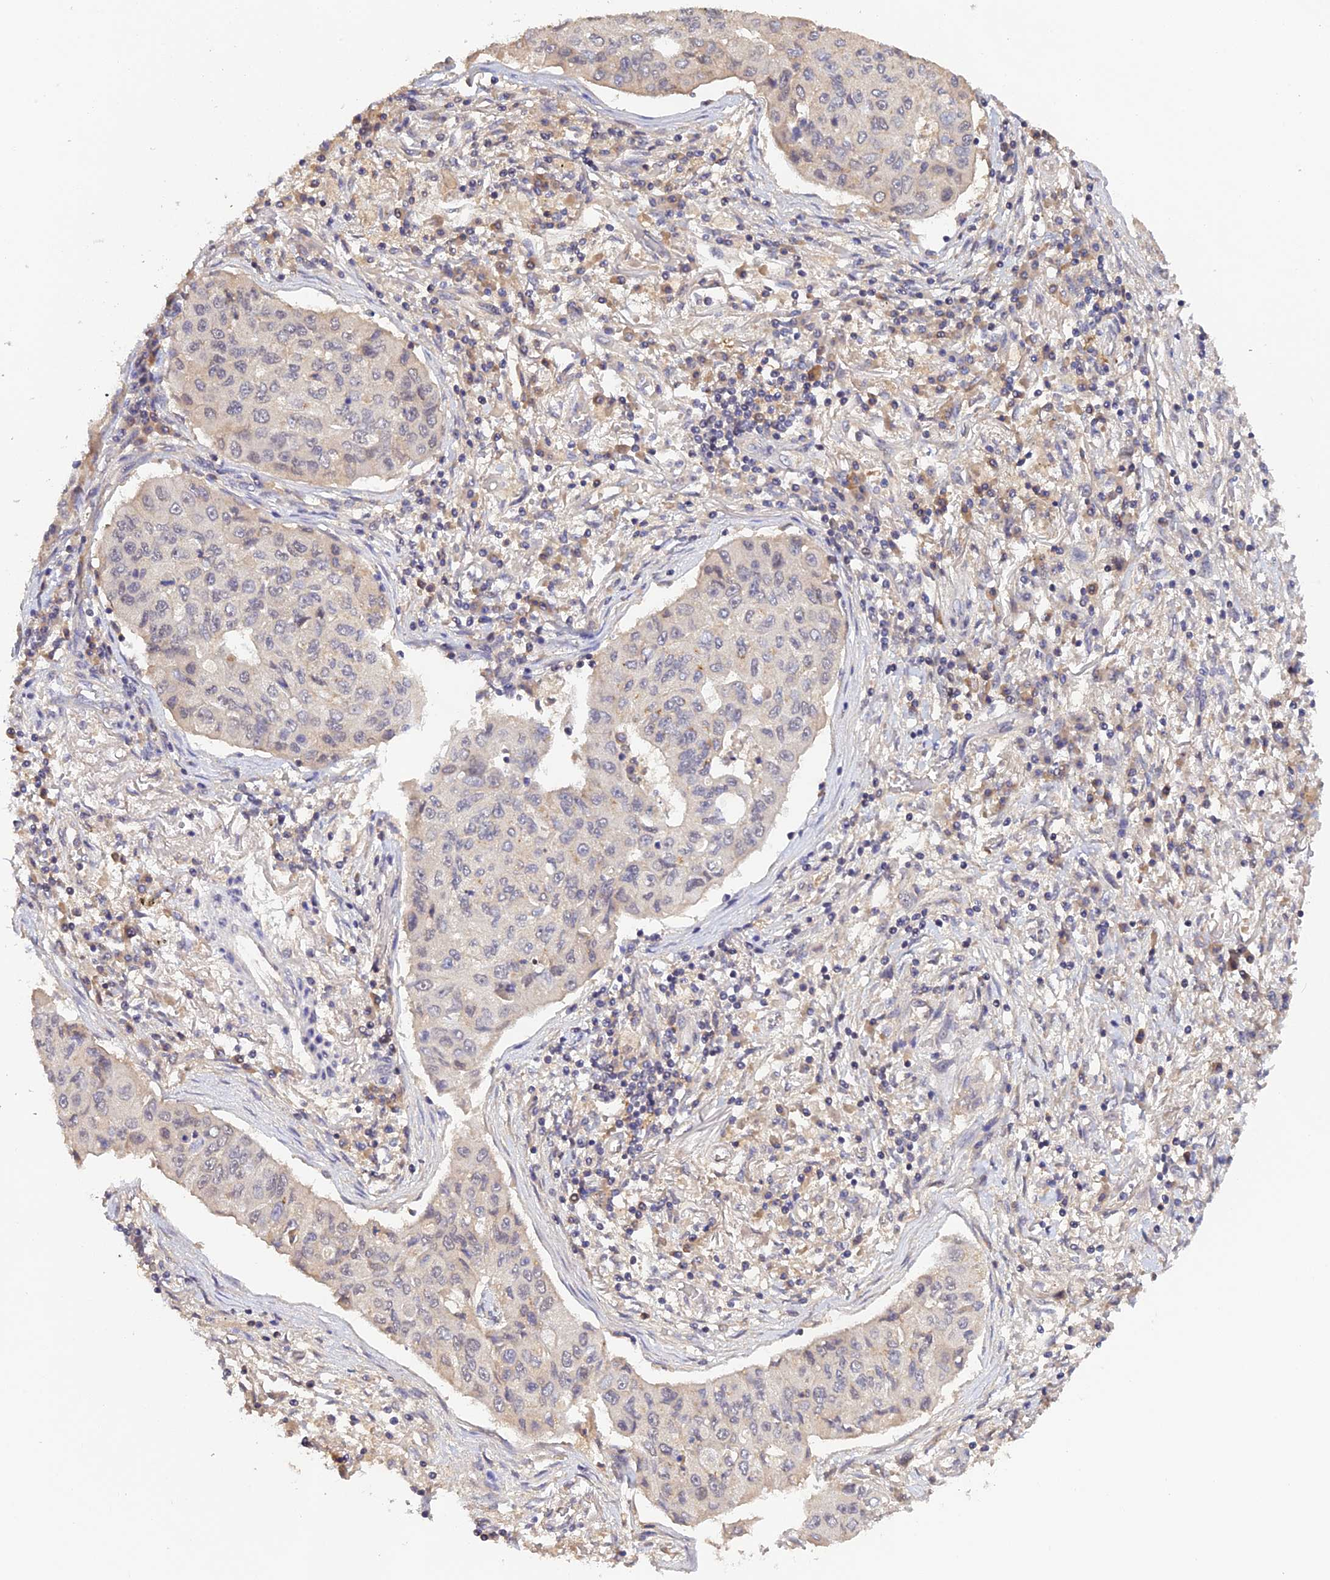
{"staining": {"intensity": "negative", "quantity": "none", "location": "none"}, "tissue": "lung cancer", "cell_type": "Tumor cells", "image_type": "cancer", "snomed": [{"axis": "morphology", "description": "Squamous cell carcinoma, NOS"}, {"axis": "topography", "description": "Lung"}], "caption": "This is an immunohistochemistry histopathology image of squamous cell carcinoma (lung). There is no staining in tumor cells.", "gene": "ZNF436", "patient": {"sex": "male", "age": 74}}